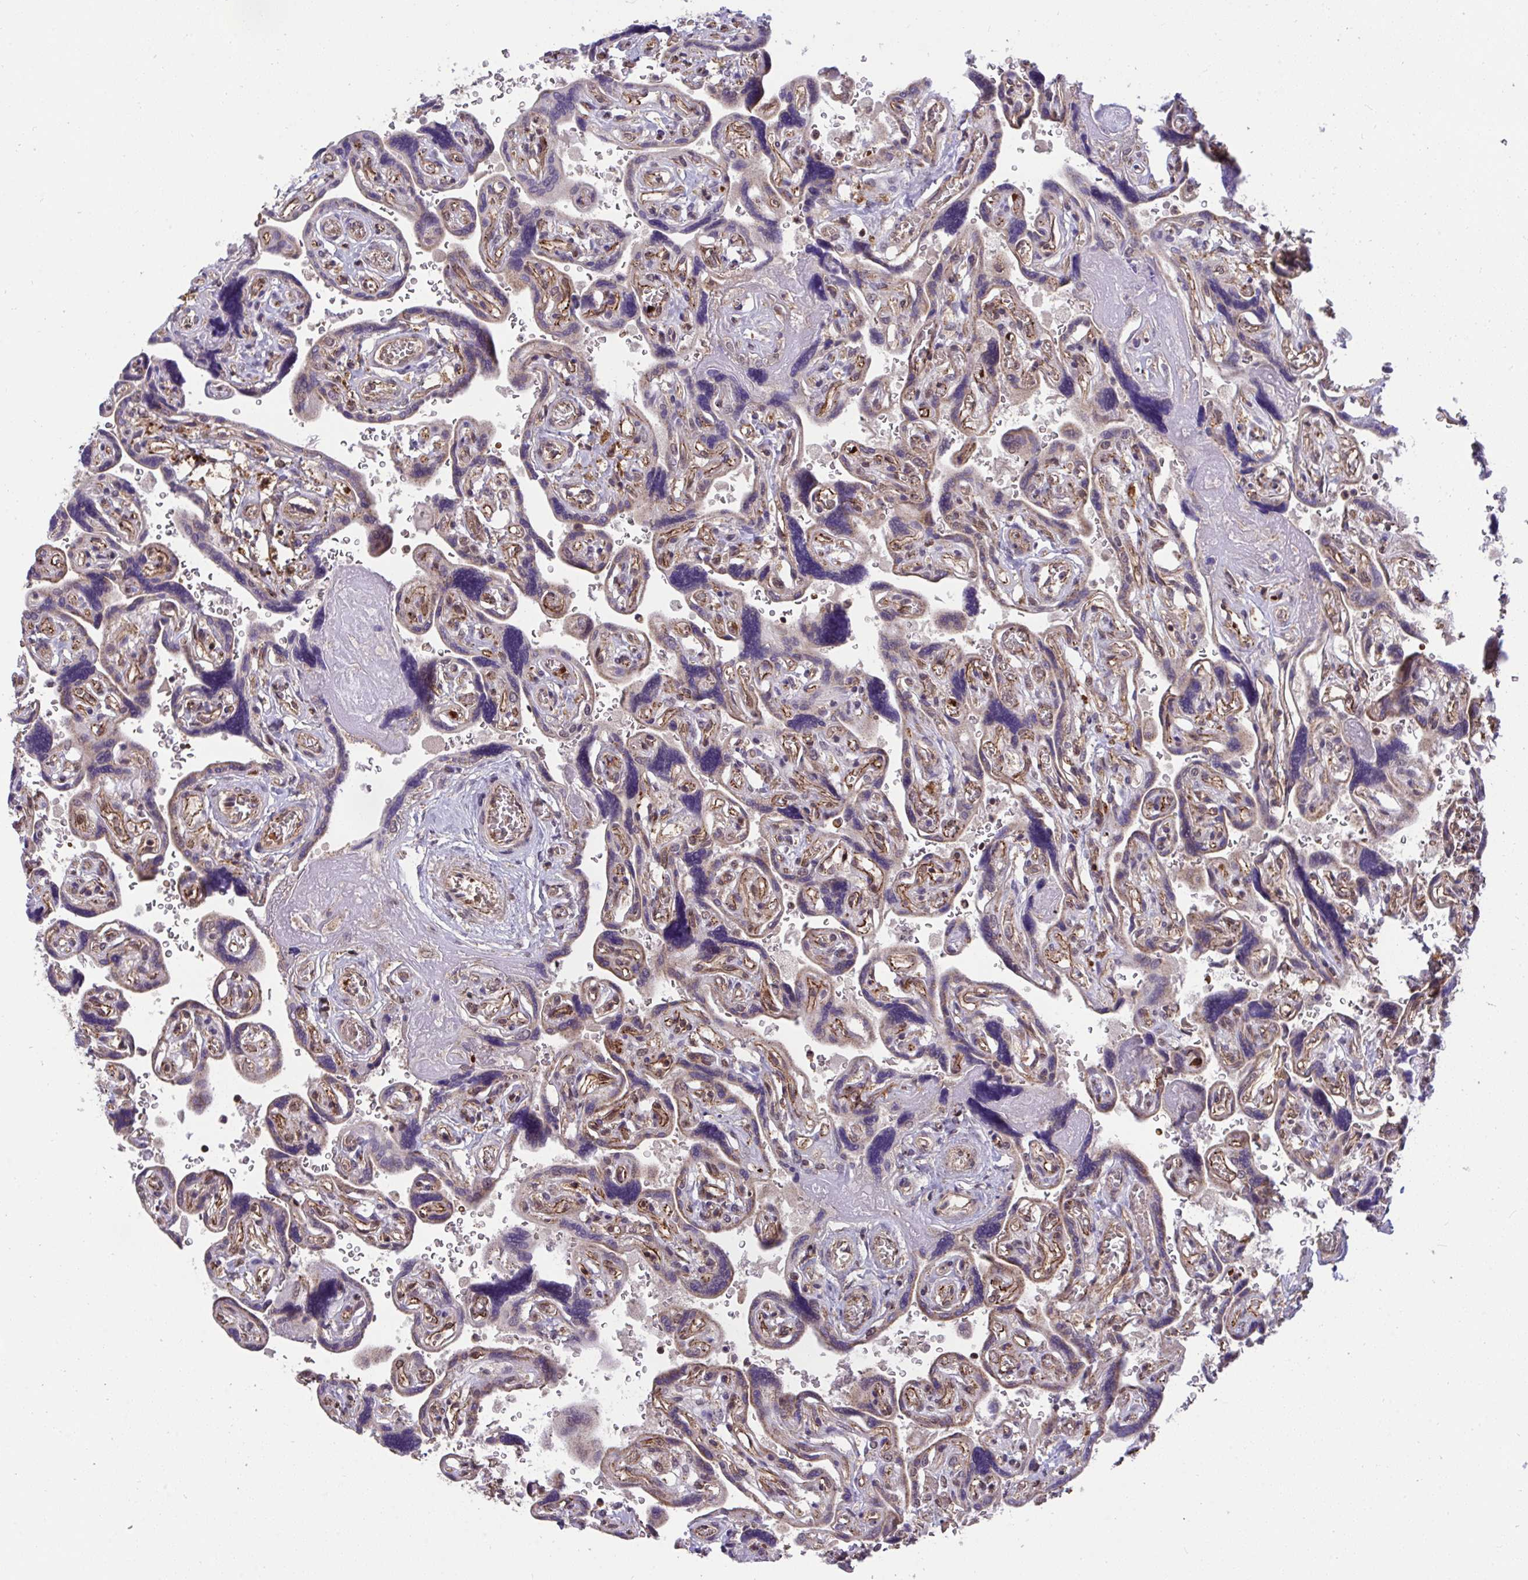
{"staining": {"intensity": "weak", "quantity": ">75%", "location": "nuclear"}, "tissue": "placenta", "cell_type": "Decidual cells", "image_type": "normal", "snomed": [{"axis": "morphology", "description": "Normal tissue, NOS"}, {"axis": "topography", "description": "Placenta"}], "caption": "Weak nuclear protein positivity is present in about >75% of decidual cells in placenta.", "gene": "PPP1CA", "patient": {"sex": "female", "age": 32}}